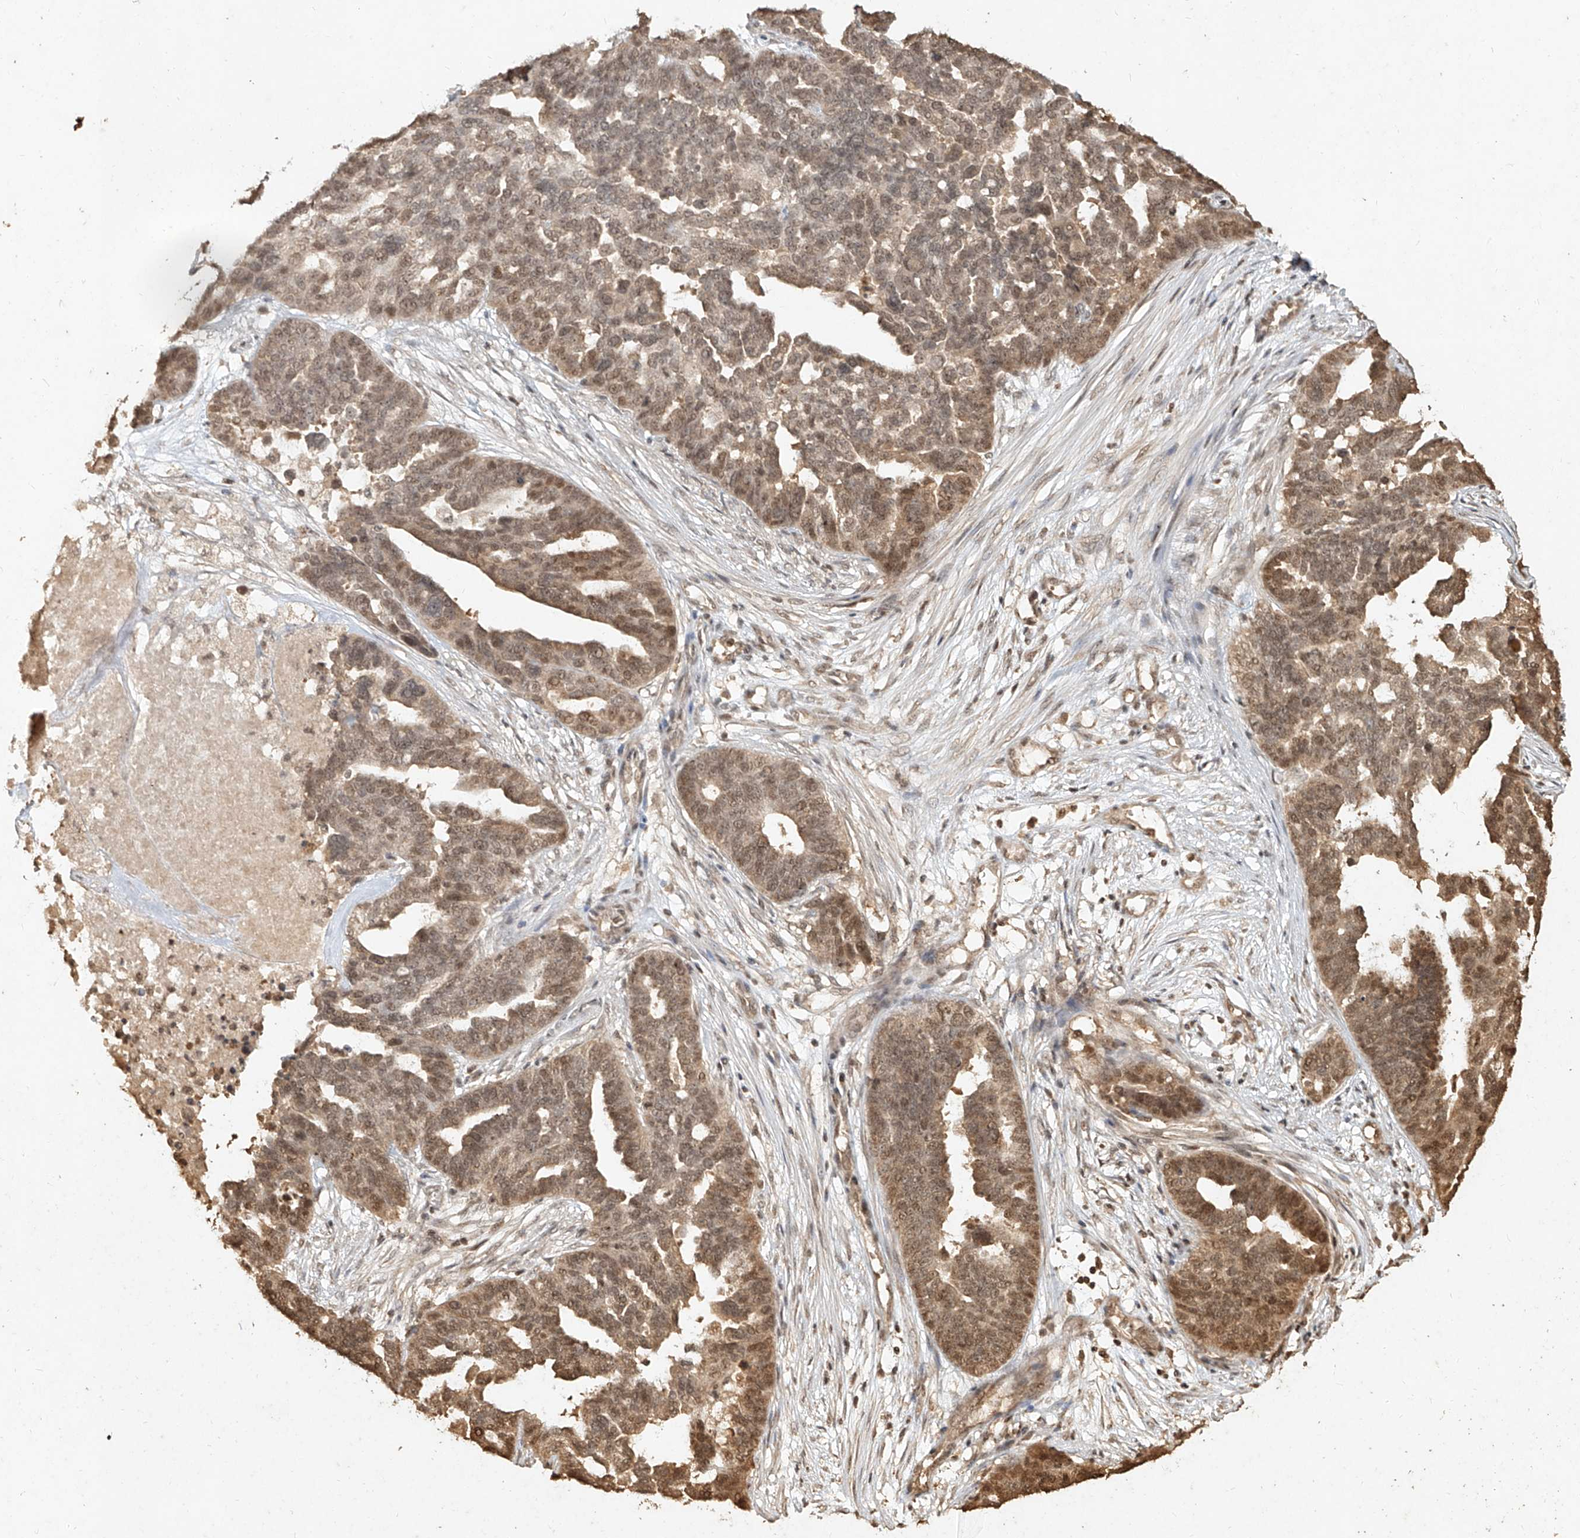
{"staining": {"intensity": "moderate", "quantity": ">75%", "location": "cytoplasmic/membranous,nuclear"}, "tissue": "ovarian cancer", "cell_type": "Tumor cells", "image_type": "cancer", "snomed": [{"axis": "morphology", "description": "Cystadenocarcinoma, serous, NOS"}, {"axis": "topography", "description": "Ovary"}], "caption": "Human serous cystadenocarcinoma (ovarian) stained with a protein marker shows moderate staining in tumor cells.", "gene": "UBE2K", "patient": {"sex": "female", "age": 59}}